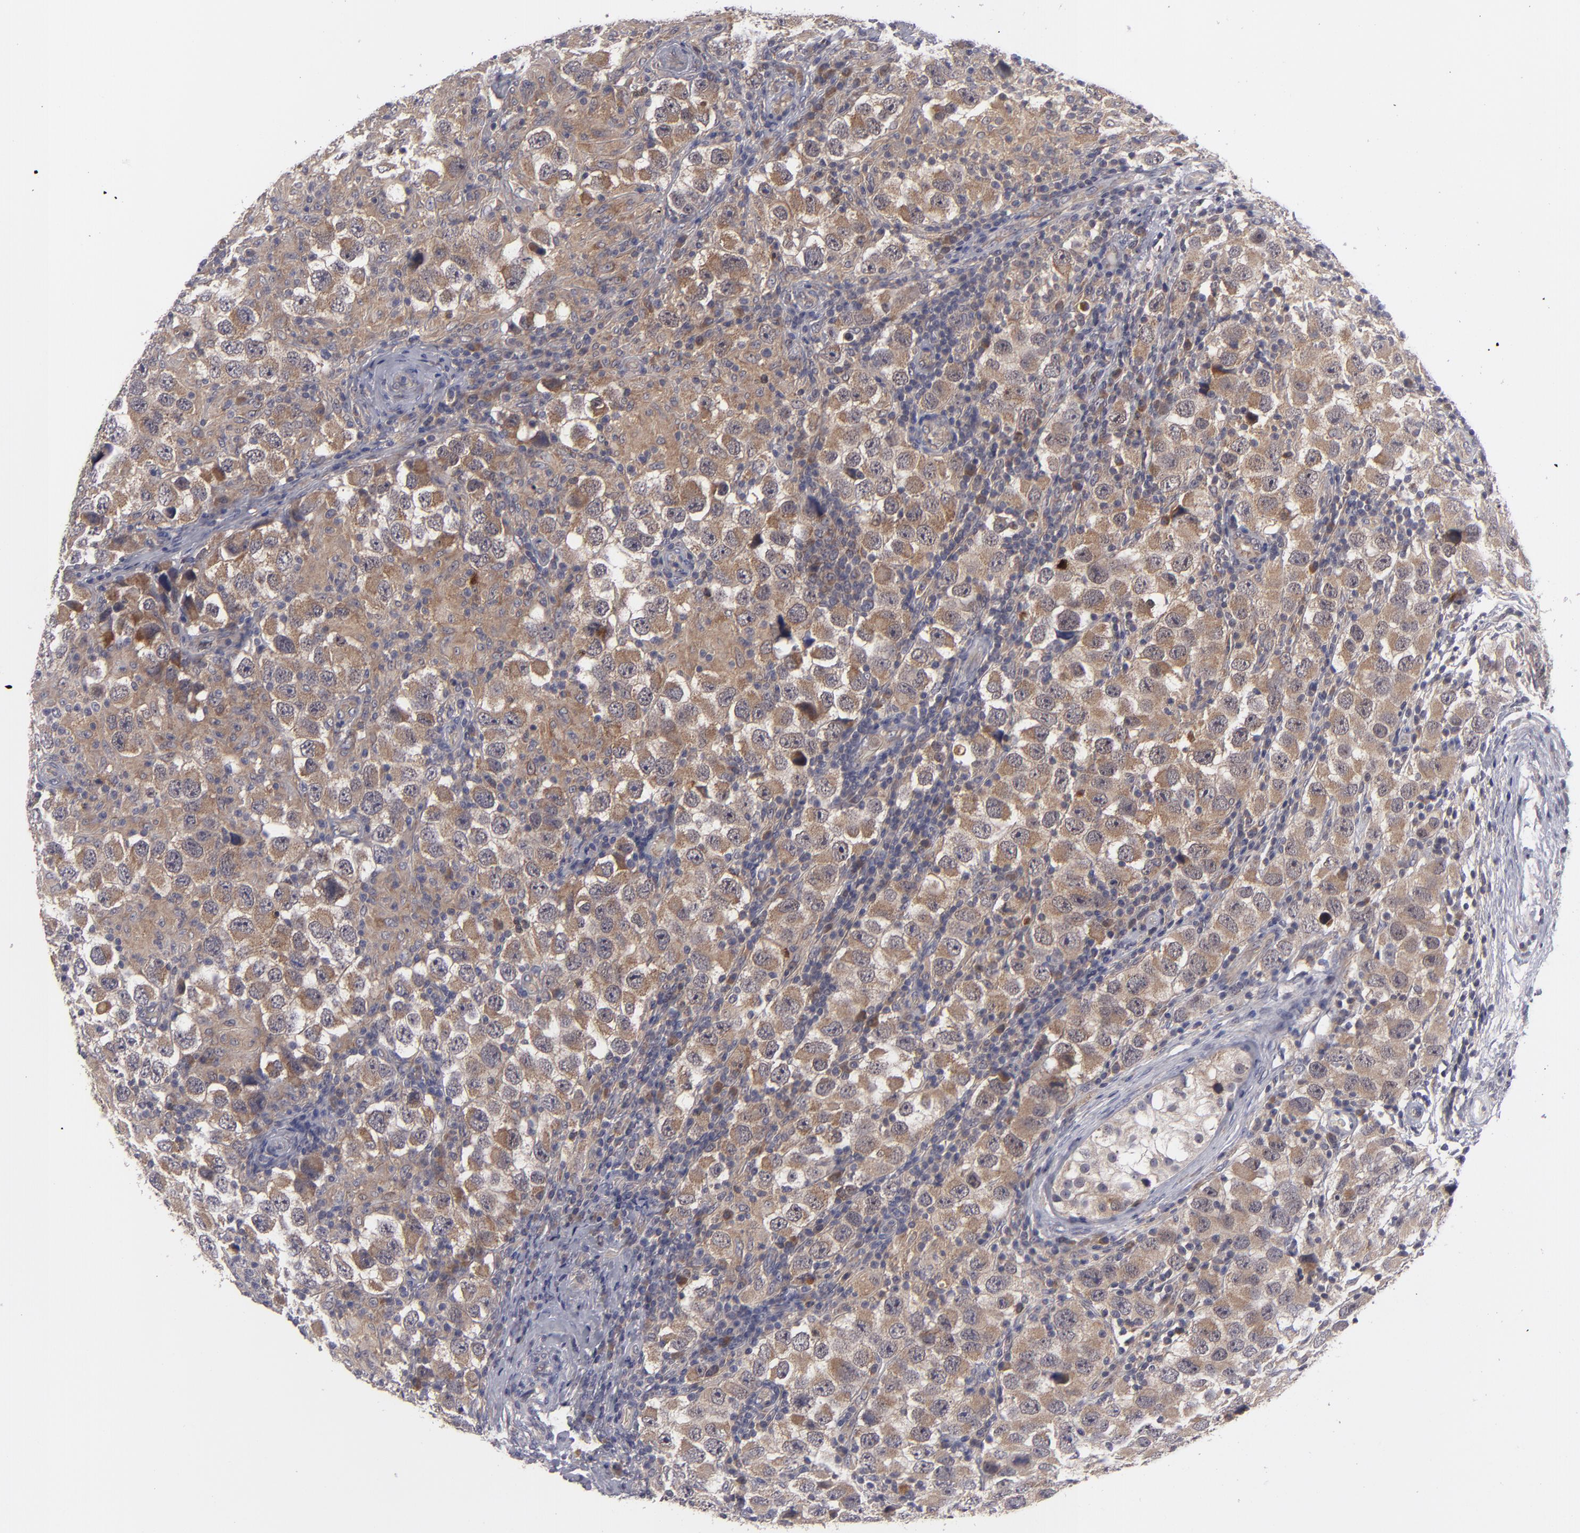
{"staining": {"intensity": "moderate", "quantity": ">75%", "location": "cytoplasmic/membranous"}, "tissue": "testis cancer", "cell_type": "Tumor cells", "image_type": "cancer", "snomed": [{"axis": "morphology", "description": "Carcinoma, Embryonal, NOS"}, {"axis": "topography", "description": "Testis"}], "caption": "Testis embryonal carcinoma was stained to show a protein in brown. There is medium levels of moderate cytoplasmic/membranous positivity in about >75% of tumor cells.", "gene": "BMP6", "patient": {"sex": "male", "age": 21}}